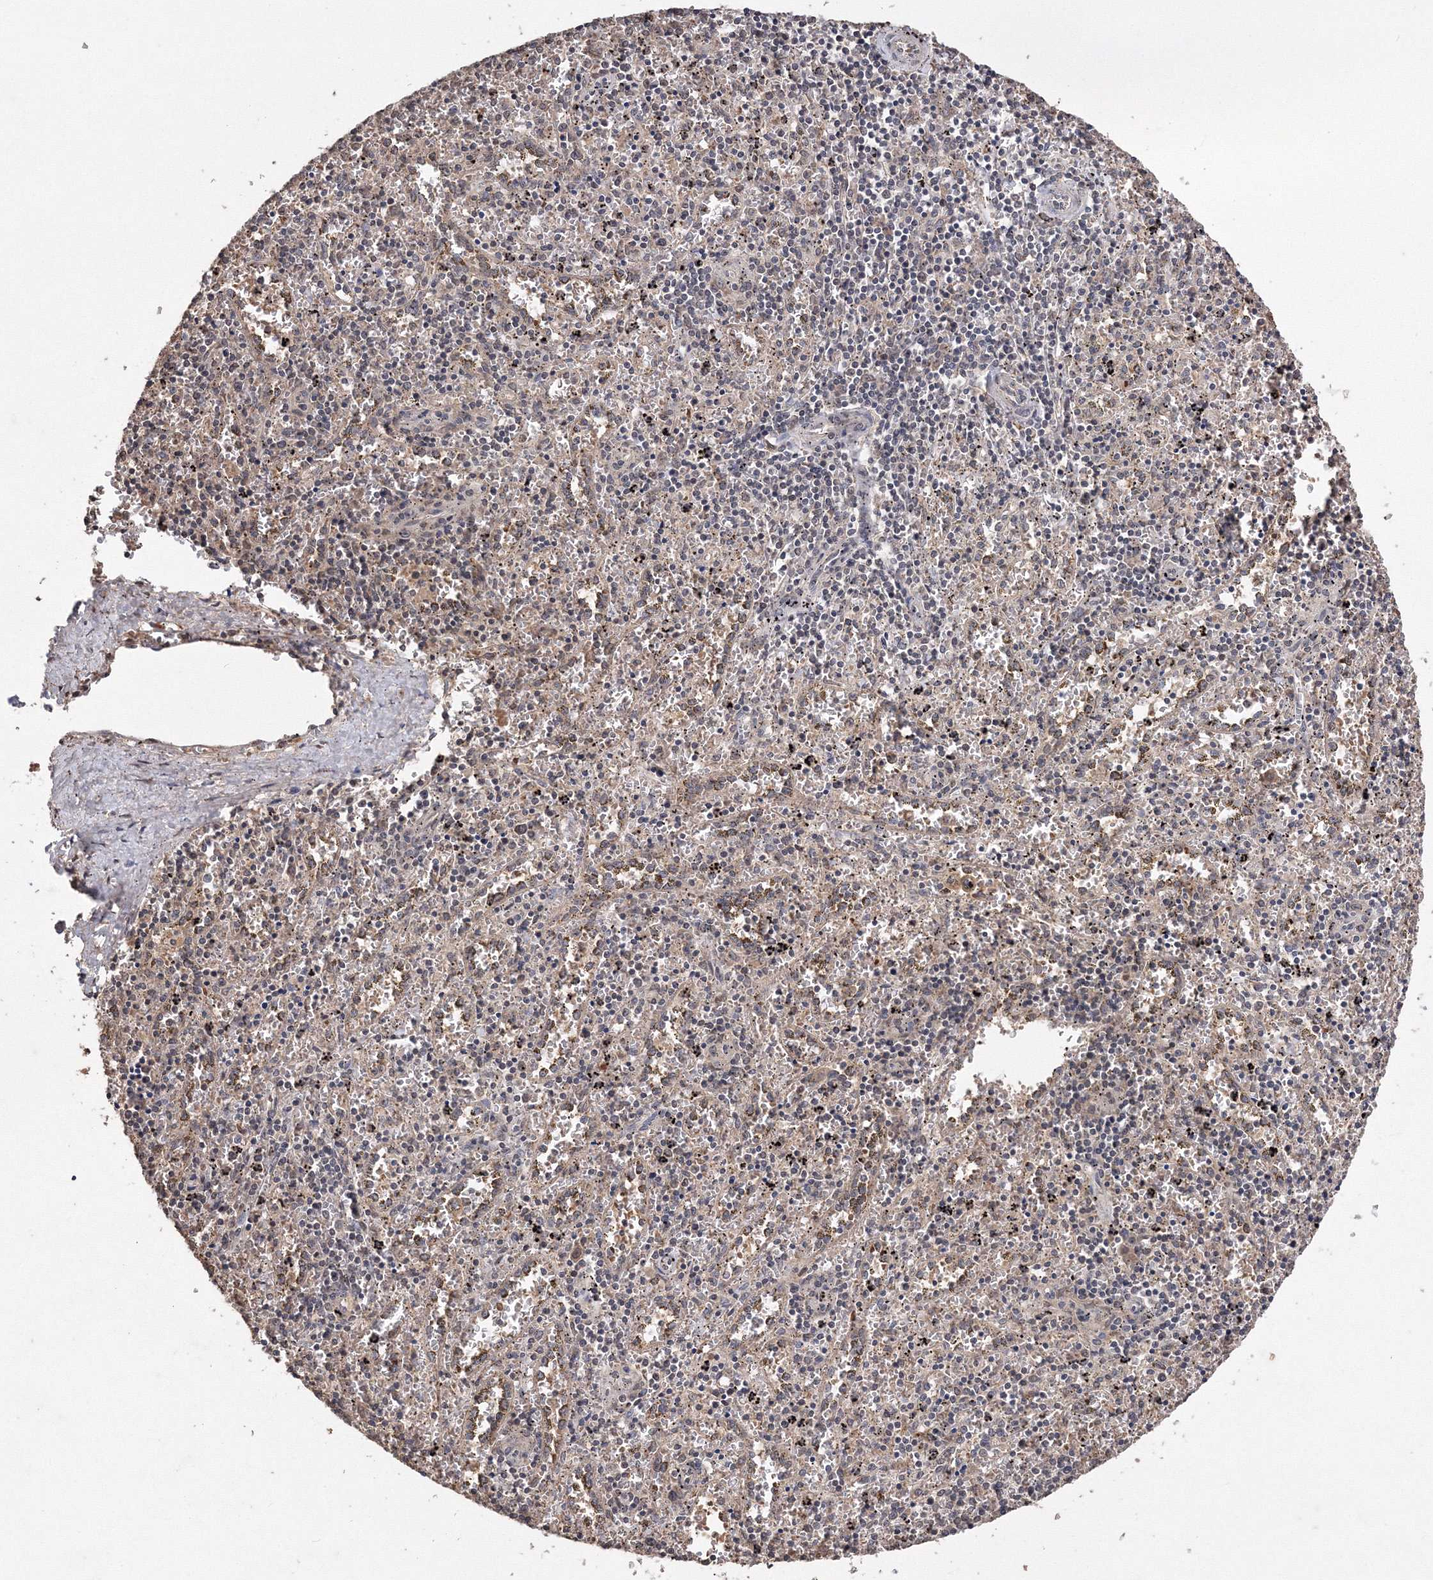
{"staining": {"intensity": "weak", "quantity": "25%-75%", "location": "cytoplasmic/membranous,nuclear"}, "tissue": "spleen", "cell_type": "Cells in red pulp", "image_type": "normal", "snomed": [{"axis": "morphology", "description": "Normal tissue, NOS"}, {"axis": "topography", "description": "Spleen"}], "caption": "A brown stain labels weak cytoplasmic/membranous,nuclear staining of a protein in cells in red pulp of benign spleen. Ihc stains the protein of interest in brown and the nuclei are stained blue.", "gene": "GPN1", "patient": {"sex": "male", "age": 11}}